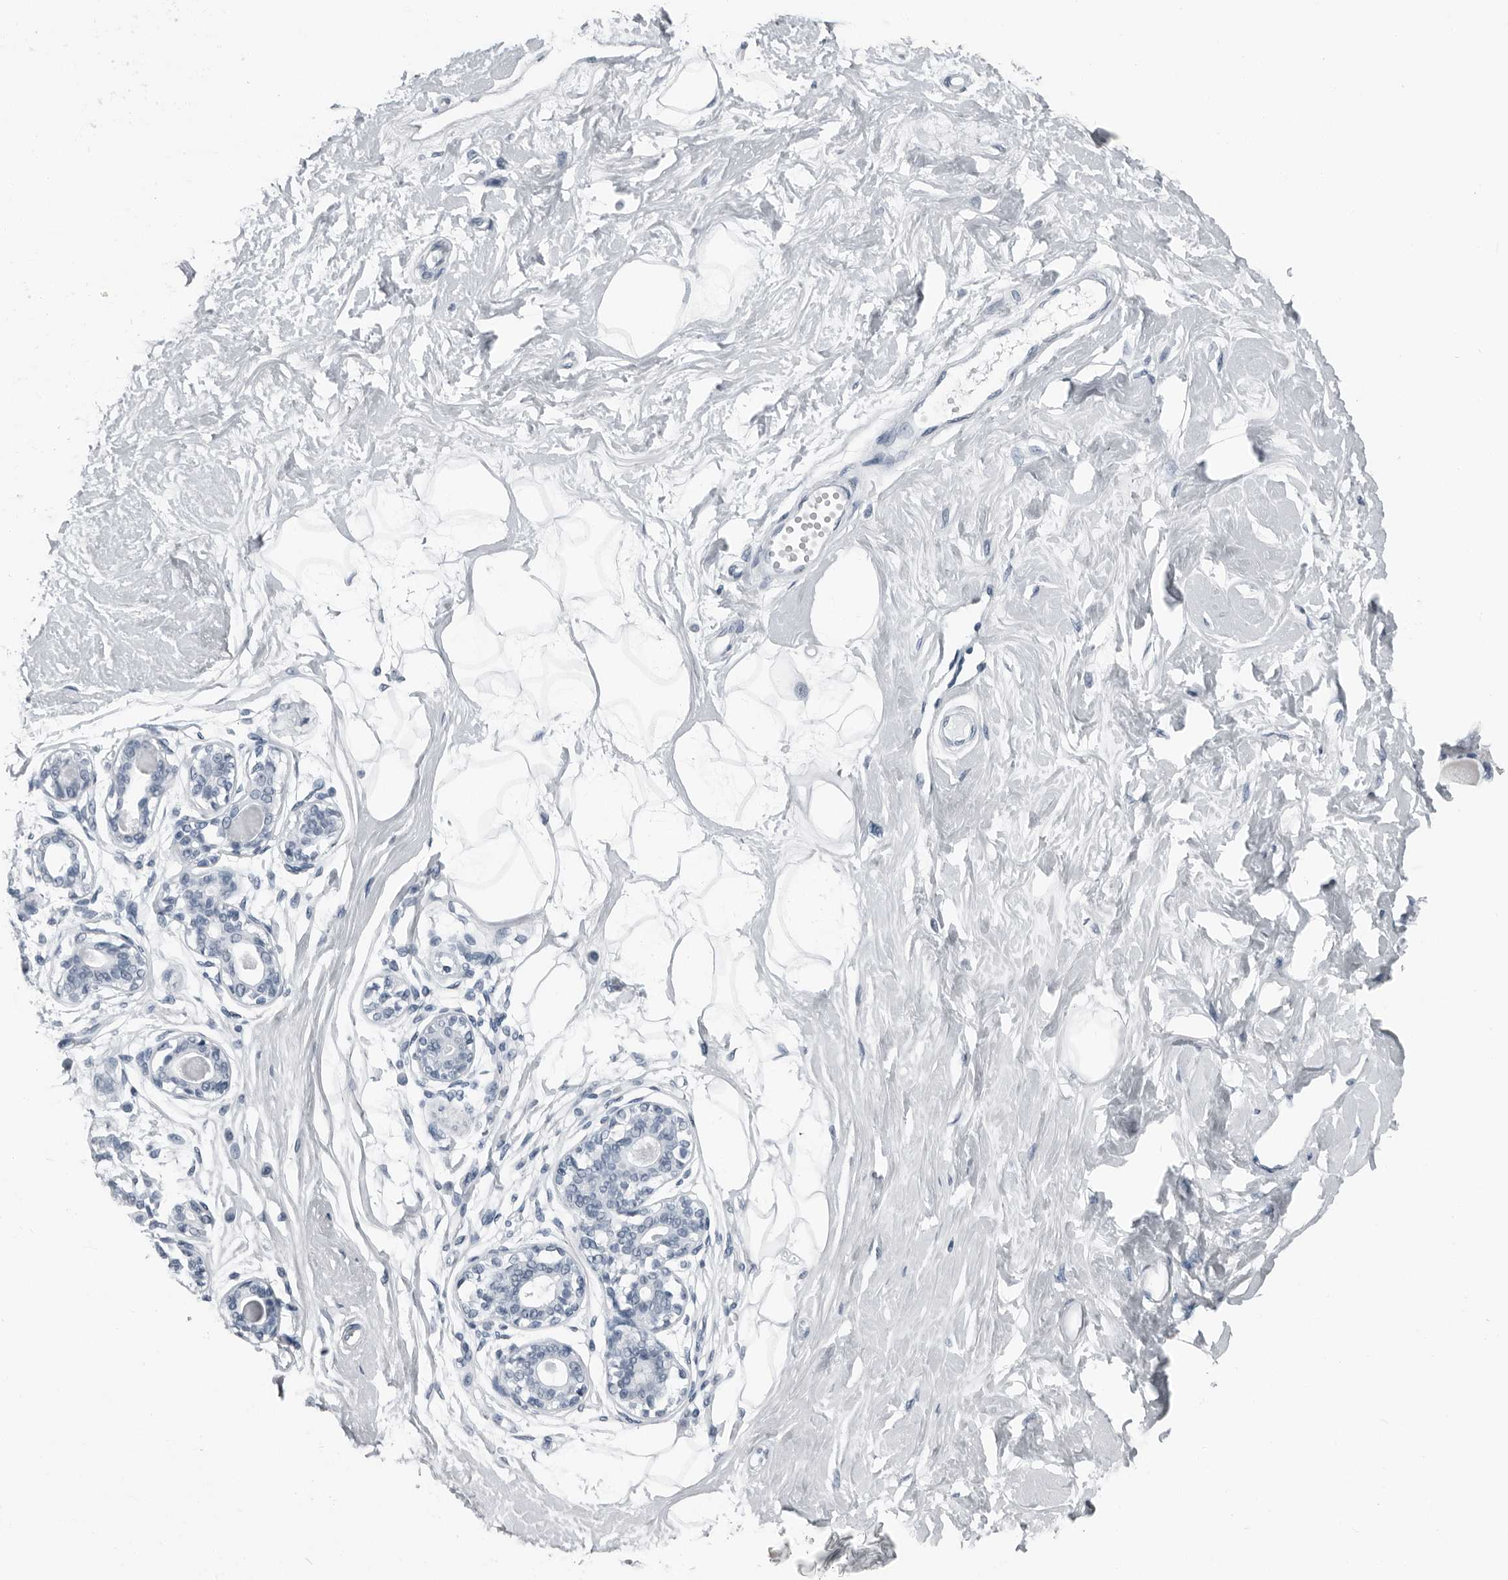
{"staining": {"intensity": "negative", "quantity": "none", "location": "none"}, "tissue": "breast", "cell_type": "Adipocytes", "image_type": "normal", "snomed": [{"axis": "morphology", "description": "Normal tissue, NOS"}, {"axis": "topography", "description": "Breast"}], "caption": "Adipocytes show no significant positivity in normal breast. The staining is performed using DAB (3,3'-diaminobenzidine) brown chromogen with nuclei counter-stained in using hematoxylin.", "gene": "PRSS1", "patient": {"sex": "female", "age": 45}}